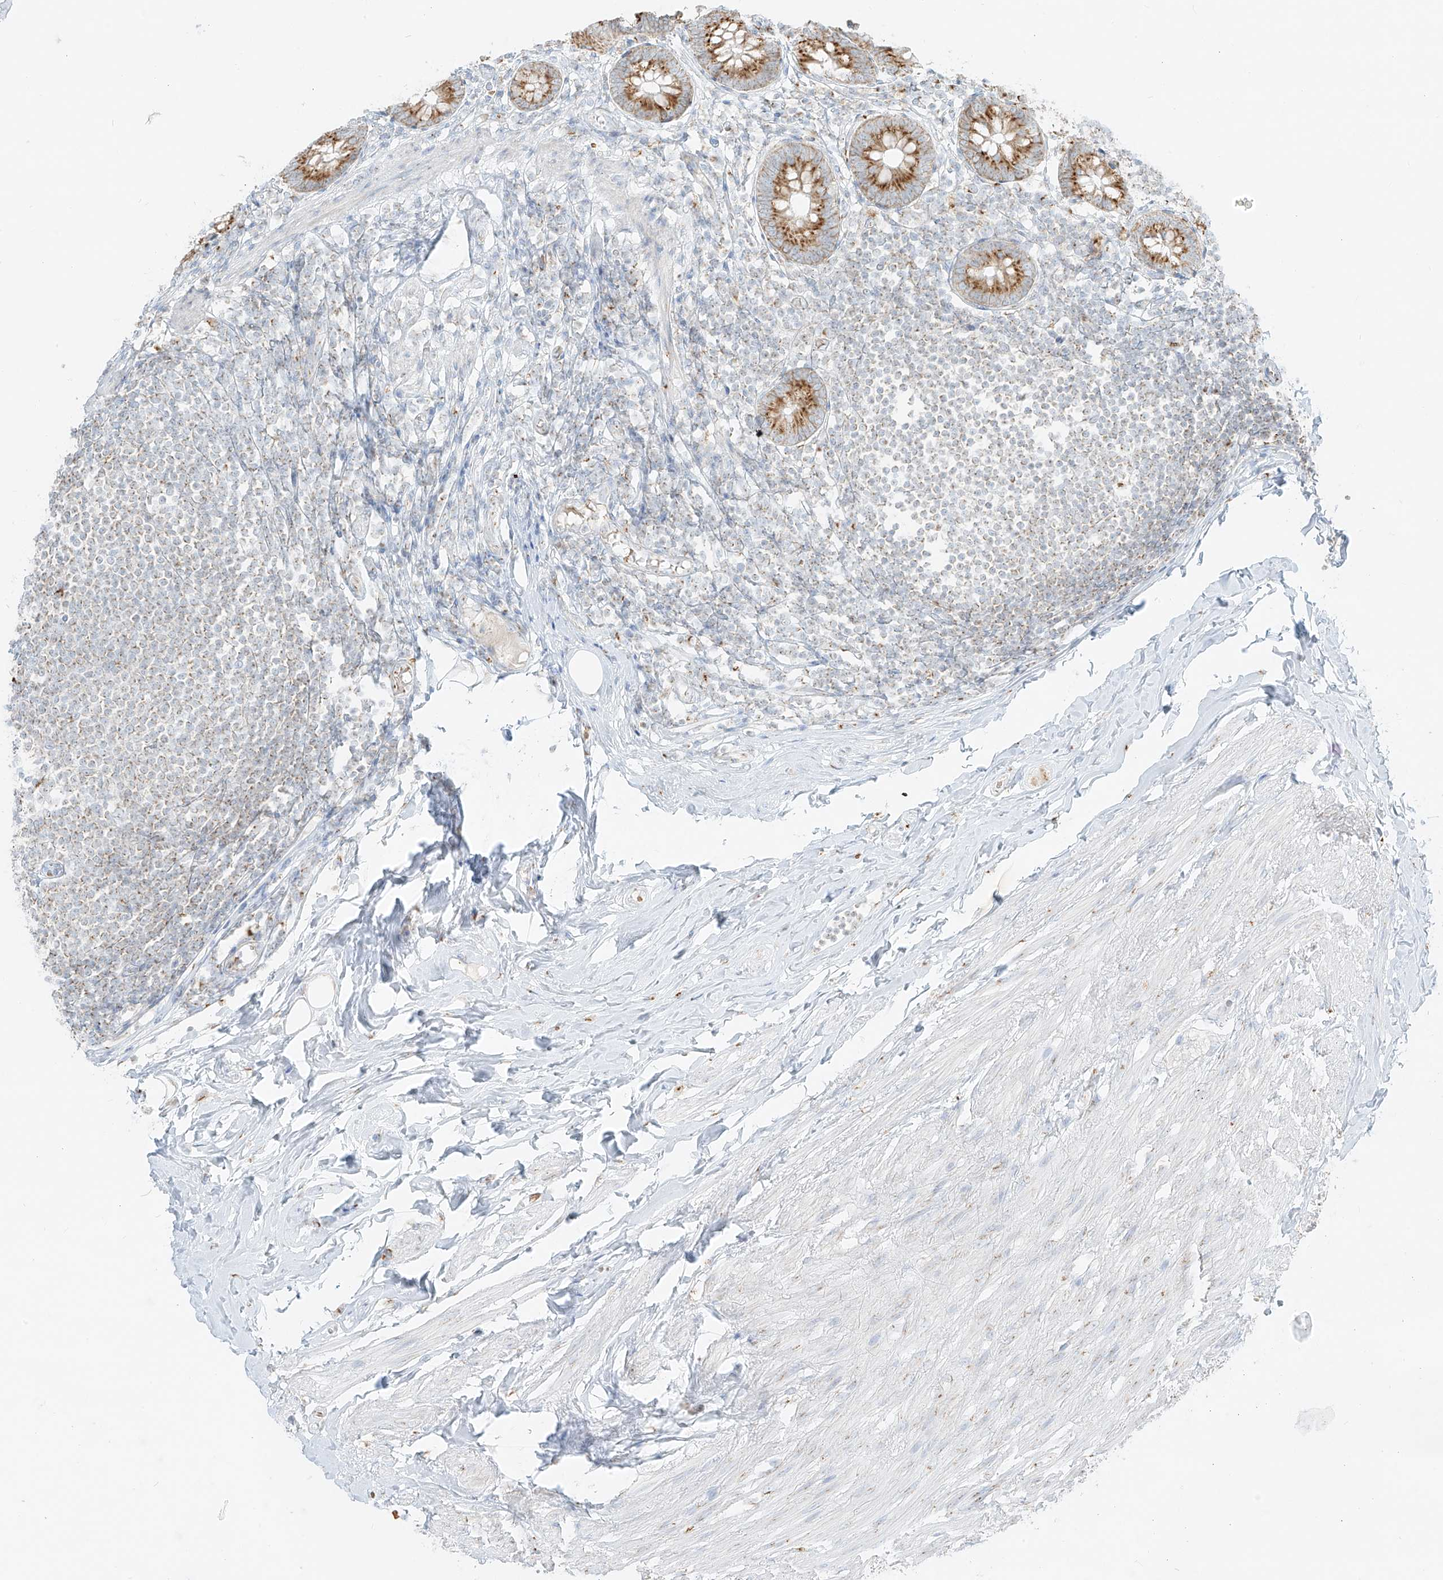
{"staining": {"intensity": "strong", "quantity": ">75%", "location": "cytoplasmic/membranous"}, "tissue": "appendix", "cell_type": "Glandular cells", "image_type": "normal", "snomed": [{"axis": "morphology", "description": "Normal tissue, NOS"}, {"axis": "topography", "description": "Appendix"}], "caption": "The micrograph shows staining of unremarkable appendix, revealing strong cytoplasmic/membranous protein positivity (brown color) within glandular cells. The protein of interest is stained brown, and the nuclei are stained in blue (DAB (3,3'-diaminobenzidine) IHC with brightfield microscopy, high magnification).", "gene": "TMEM87B", "patient": {"sex": "female", "age": 62}}